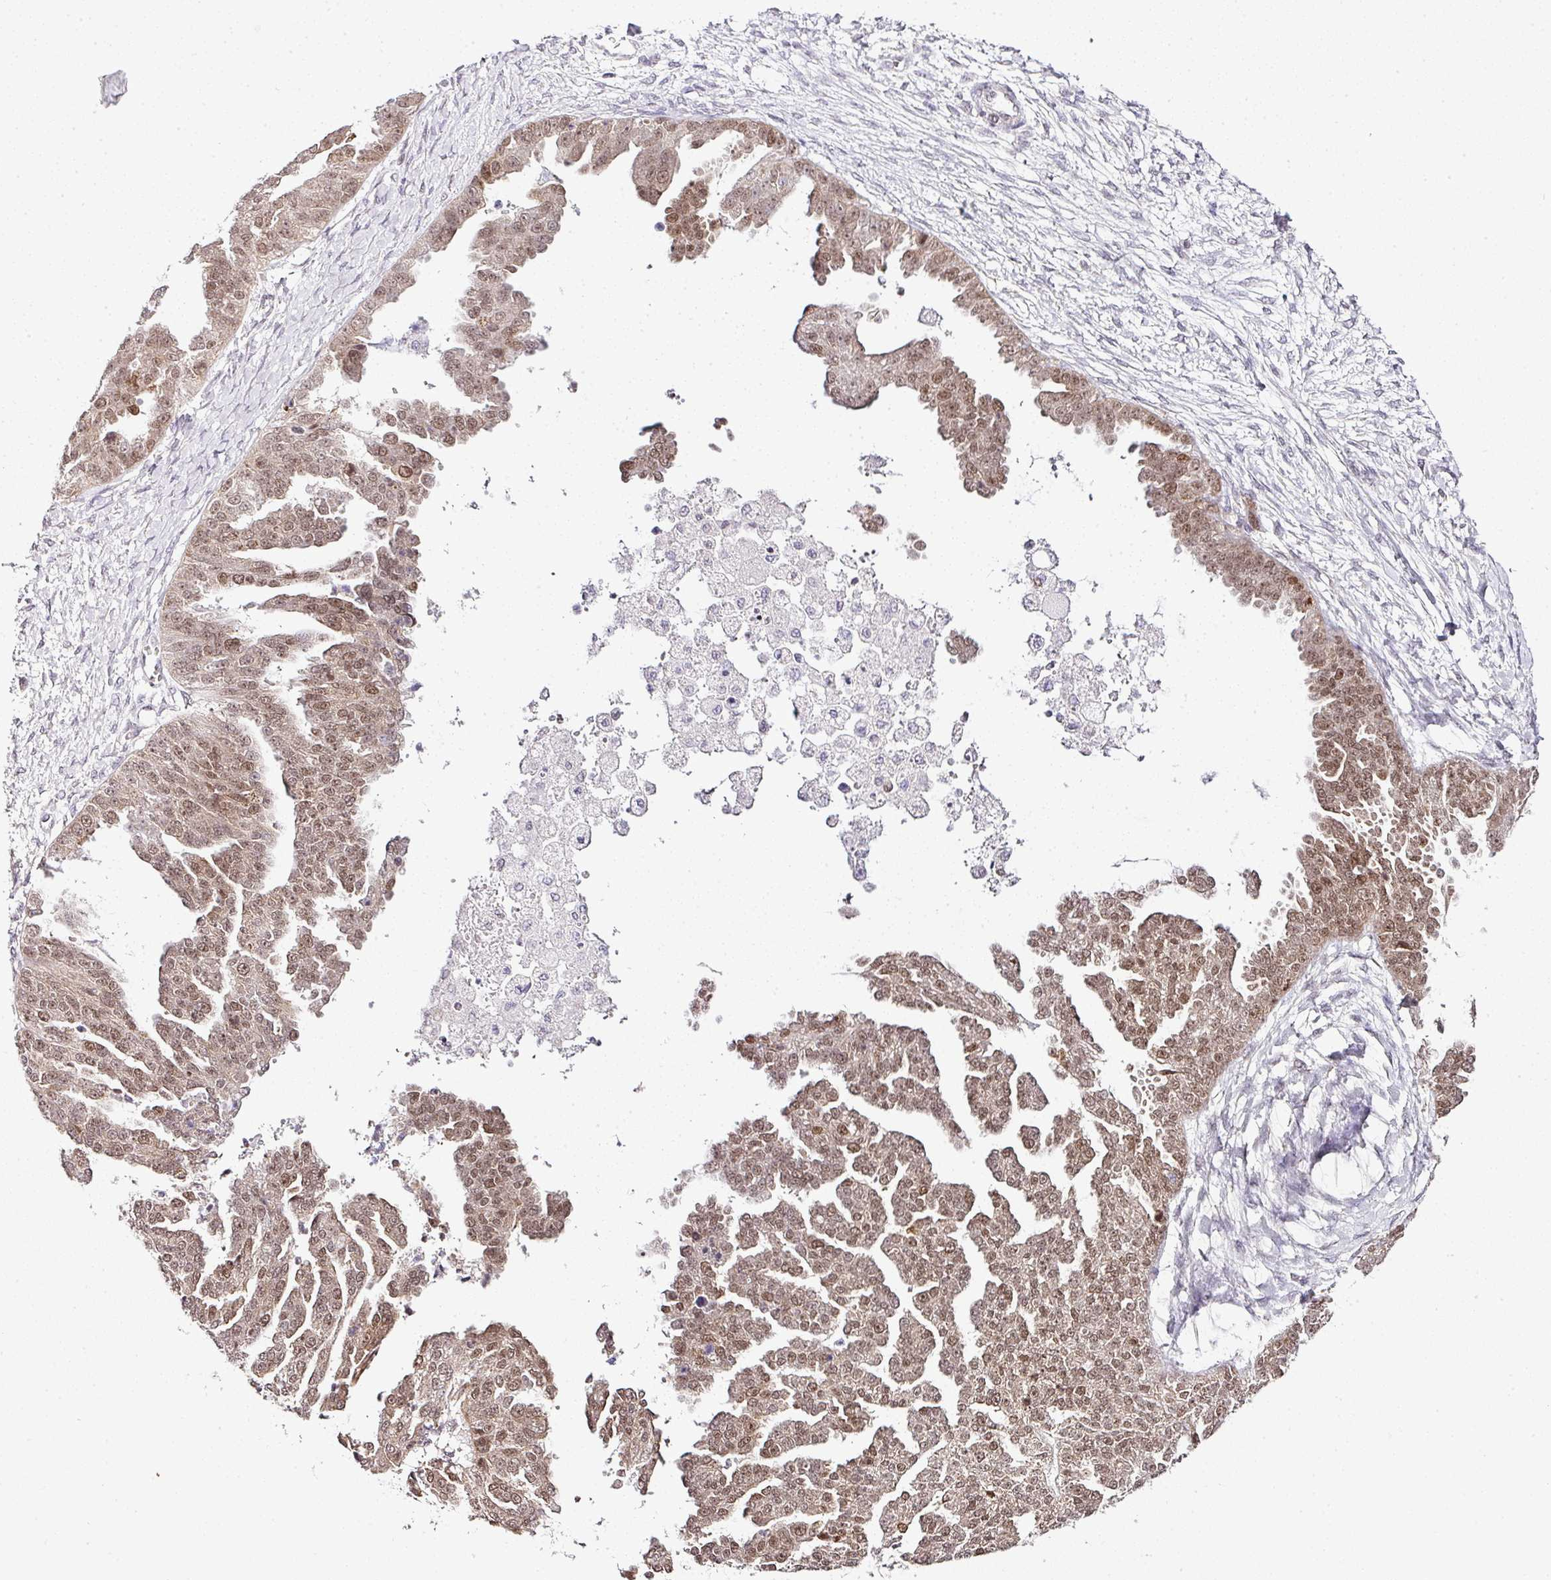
{"staining": {"intensity": "moderate", "quantity": ">75%", "location": "nuclear"}, "tissue": "ovarian cancer", "cell_type": "Tumor cells", "image_type": "cancer", "snomed": [{"axis": "morphology", "description": "Cystadenocarcinoma, serous, NOS"}, {"axis": "topography", "description": "Ovary"}], "caption": "This is an image of IHC staining of ovarian cancer, which shows moderate positivity in the nuclear of tumor cells.", "gene": "FAM32A", "patient": {"sex": "female", "age": 58}}